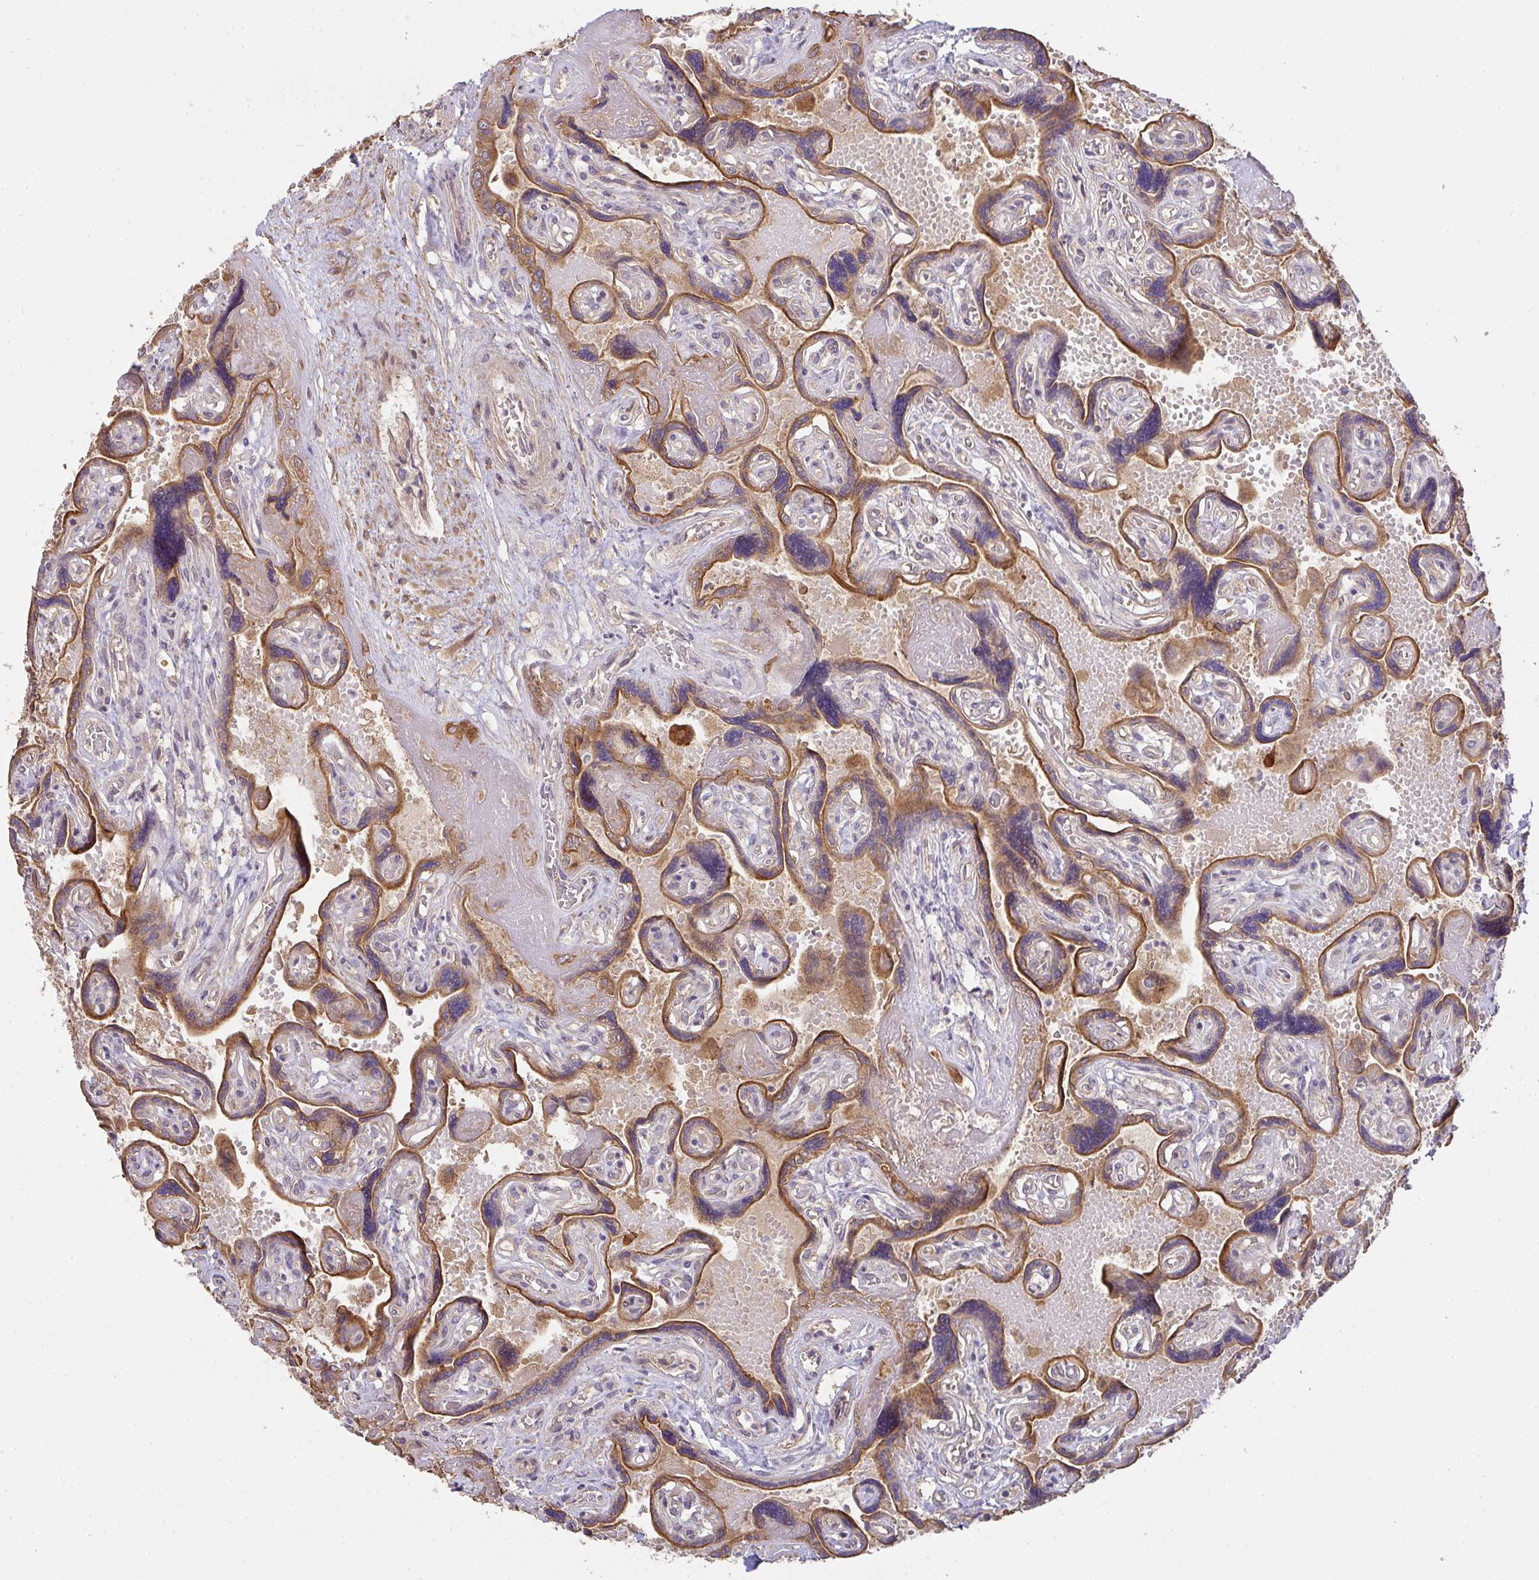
{"staining": {"intensity": "moderate", "quantity": ">75%", "location": "cytoplasmic/membranous"}, "tissue": "placenta", "cell_type": "Trophoblastic cells", "image_type": "normal", "snomed": [{"axis": "morphology", "description": "Normal tissue, NOS"}, {"axis": "topography", "description": "Placenta"}], "caption": "DAB immunohistochemical staining of unremarkable placenta reveals moderate cytoplasmic/membranous protein positivity in approximately >75% of trophoblastic cells. The staining was performed using DAB, with brown indicating positive protein expression. Nuclei are stained blue with hematoxylin.", "gene": "EEF1AKMT1", "patient": {"sex": "female", "age": 32}}